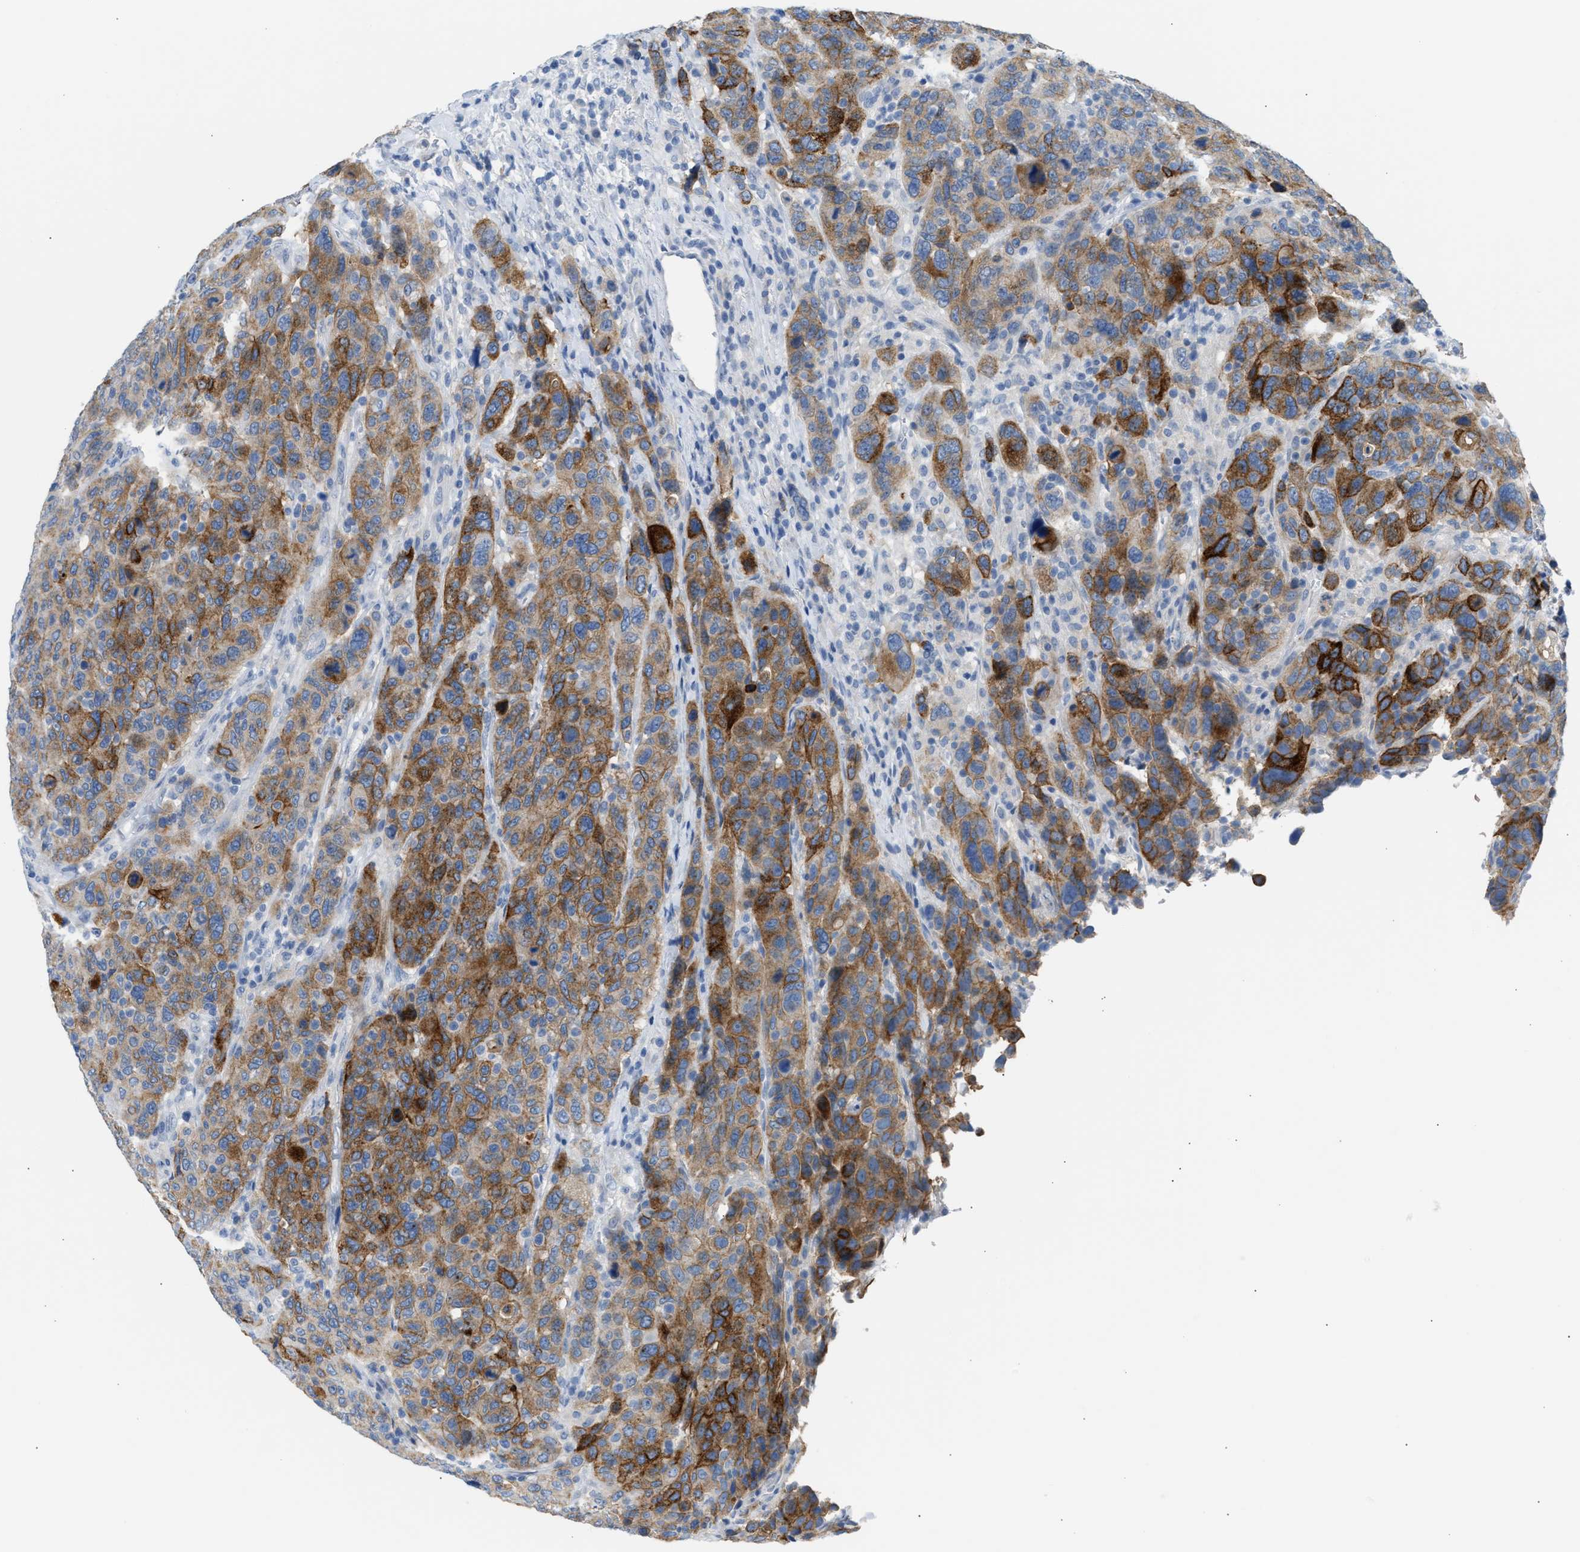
{"staining": {"intensity": "strong", "quantity": ">75%", "location": "cytoplasmic/membranous"}, "tissue": "breast cancer", "cell_type": "Tumor cells", "image_type": "cancer", "snomed": [{"axis": "morphology", "description": "Duct carcinoma"}, {"axis": "topography", "description": "Breast"}], "caption": "The micrograph reveals immunohistochemical staining of breast cancer (infiltrating ductal carcinoma). There is strong cytoplasmic/membranous positivity is present in approximately >75% of tumor cells. (brown staining indicates protein expression, while blue staining denotes nuclei).", "gene": "ERBB2", "patient": {"sex": "female", "age": 37}}